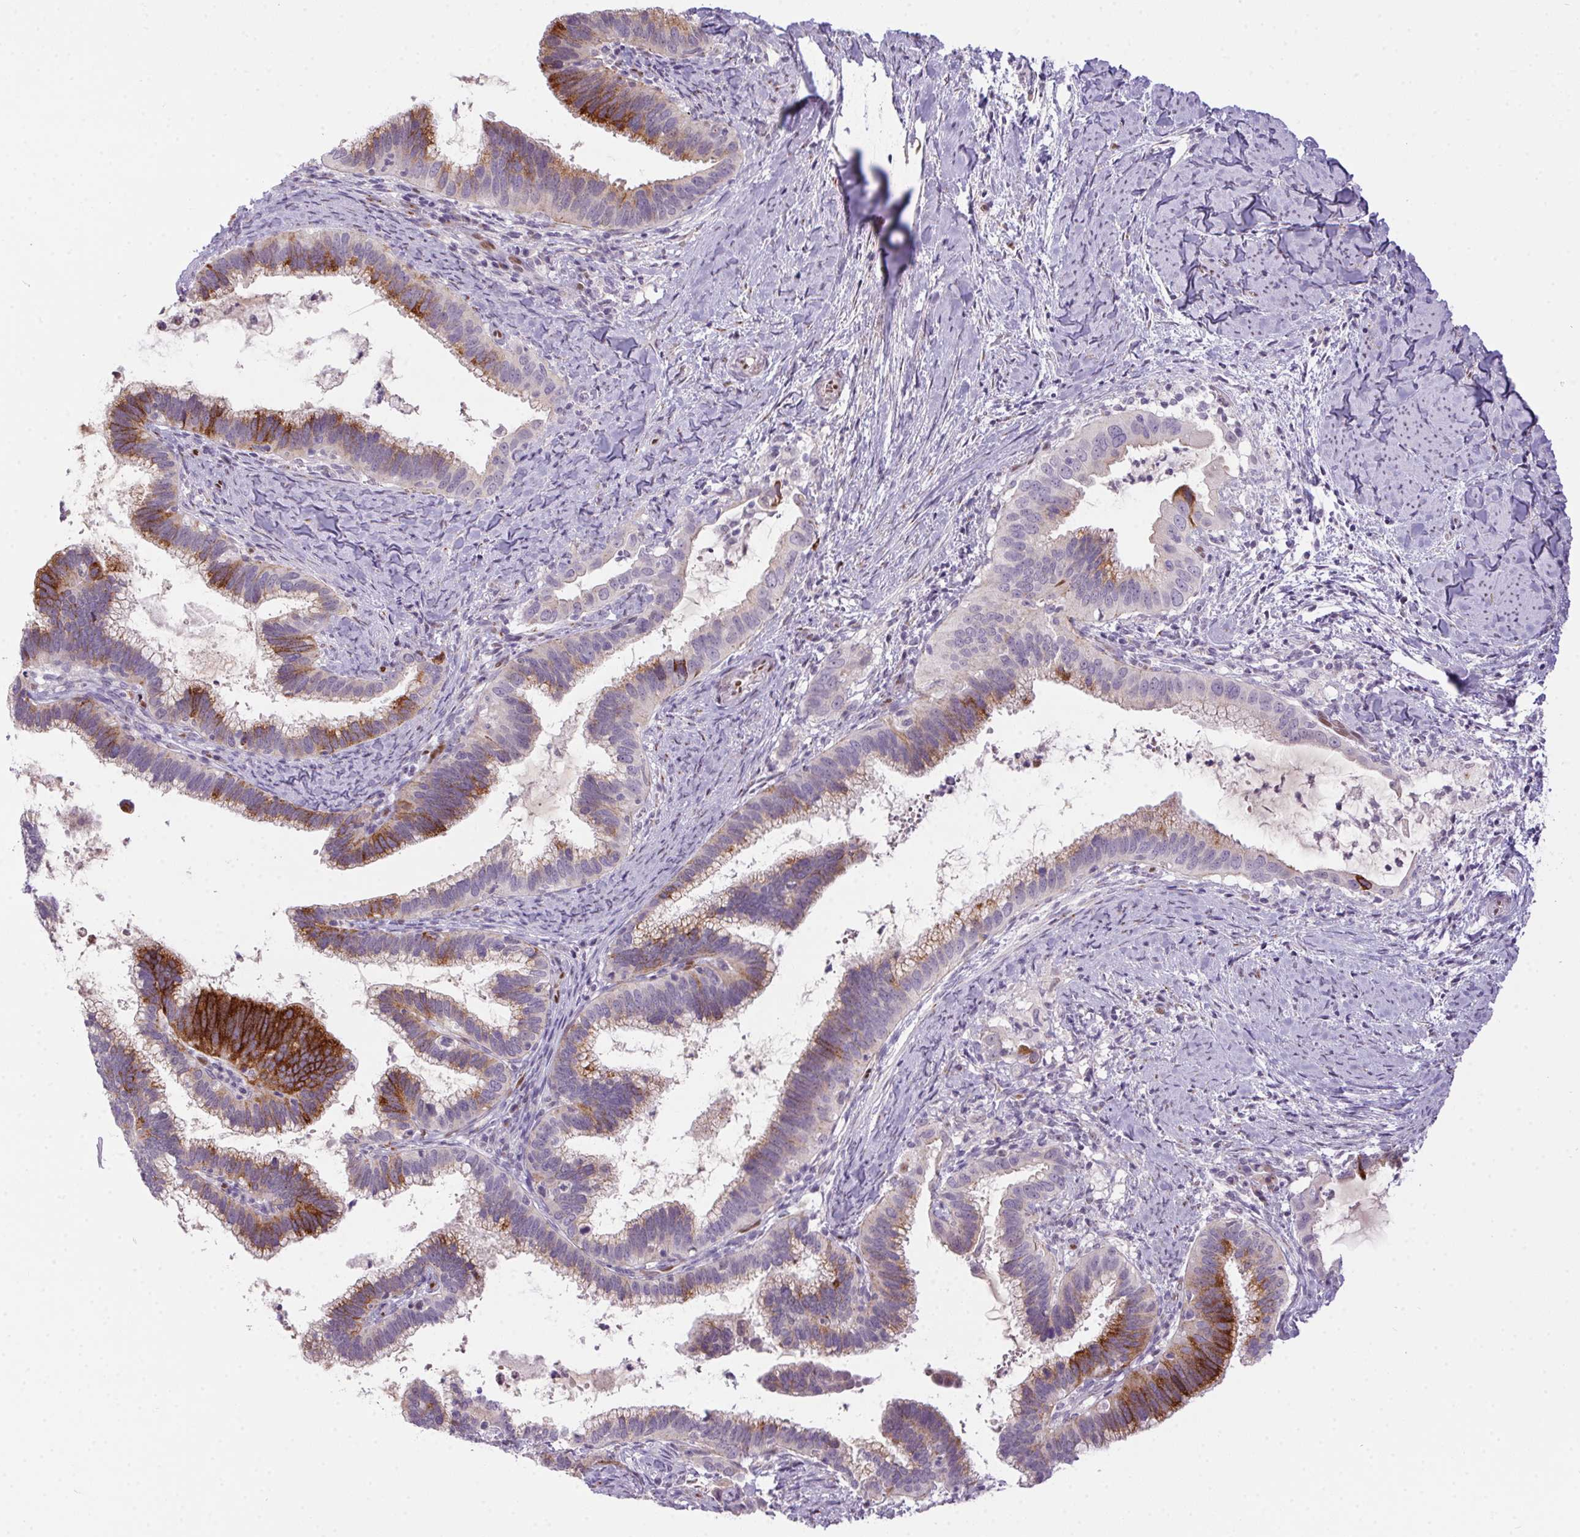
{"staining": {"intensity": "strong", "quantity": "25%-75%", "location": "cytoplasmic/membranous"}, "tissue": "cervical cancer", "cell_type": "Tumor cells", "image_type": "cancer", "snomed": [{"axis": "morphology", "description": "Adenocarcinoma, NOS"}, {"axis": "topography", "description": "Cervix"}], "caption": "Immunohistochemical staining of cervical cancer reveals high levels of strong cytoplasmic/membranous protein positivity in about 25%-75% of tumor cells.", "gene": "SP9", "patient": {"sex": "female", "age": 61}}